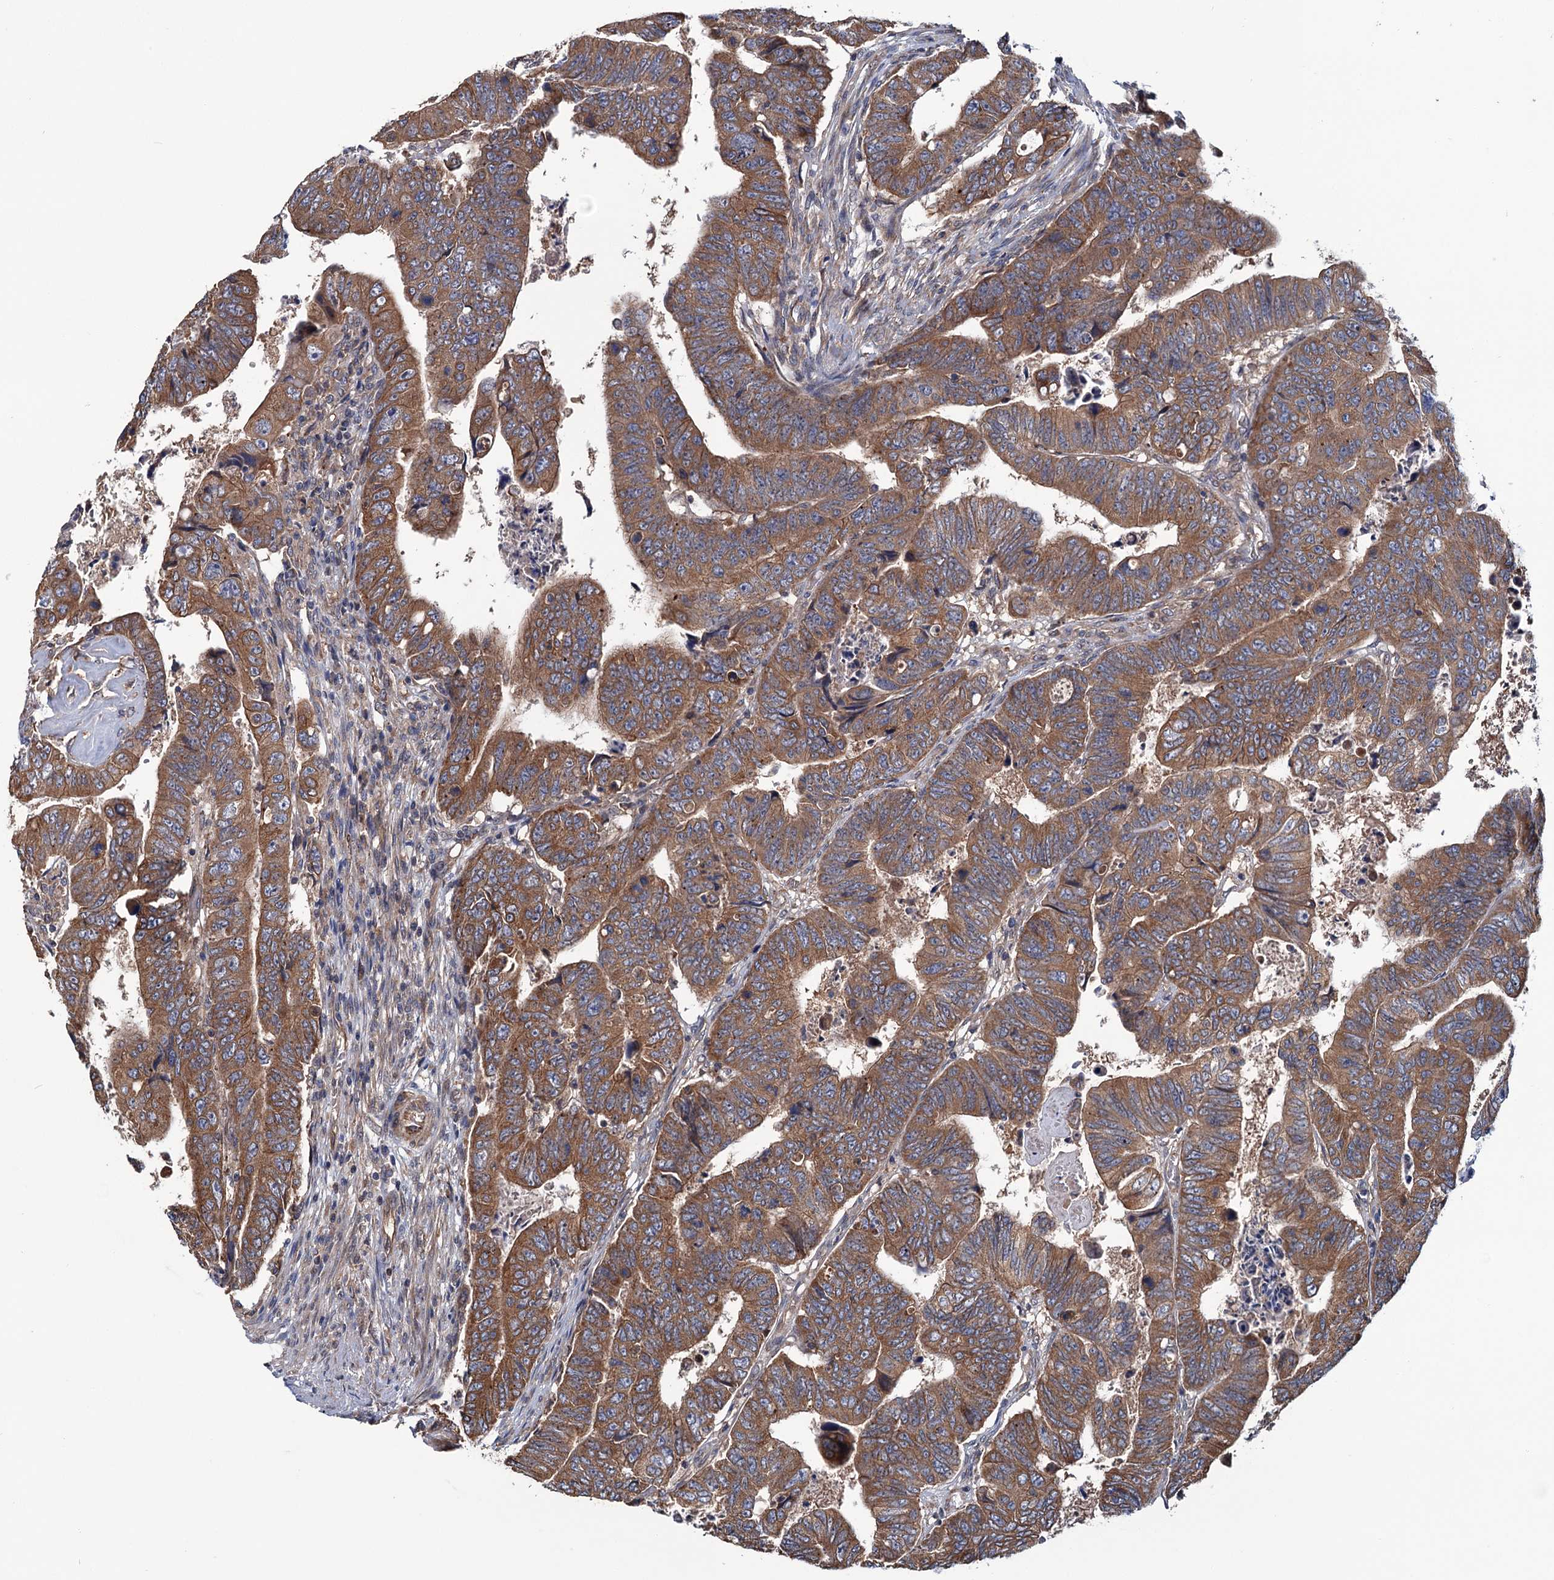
{"staining": {"intensity": "moderate", "quantity": ">75%", "location": "cytoplasmic/membranous"}, "tissue": "colorectal cancer", "cell_type": "Tumor cells", "image_type": "cancer", "snomed": [{"axis": "morphology", "description": "Normal tissue, NOS"}, {"axis": "morphology", "description": "Adenocarcinoma, NOS"}, {"axis": "topography", "description": "Rectum"}], "caption": "Human colorectal cancer stained with a protein marker displays moderate staining in tumor cells.", "gene": "MTRR", "patient": {"sex": "female", "age": 65}}